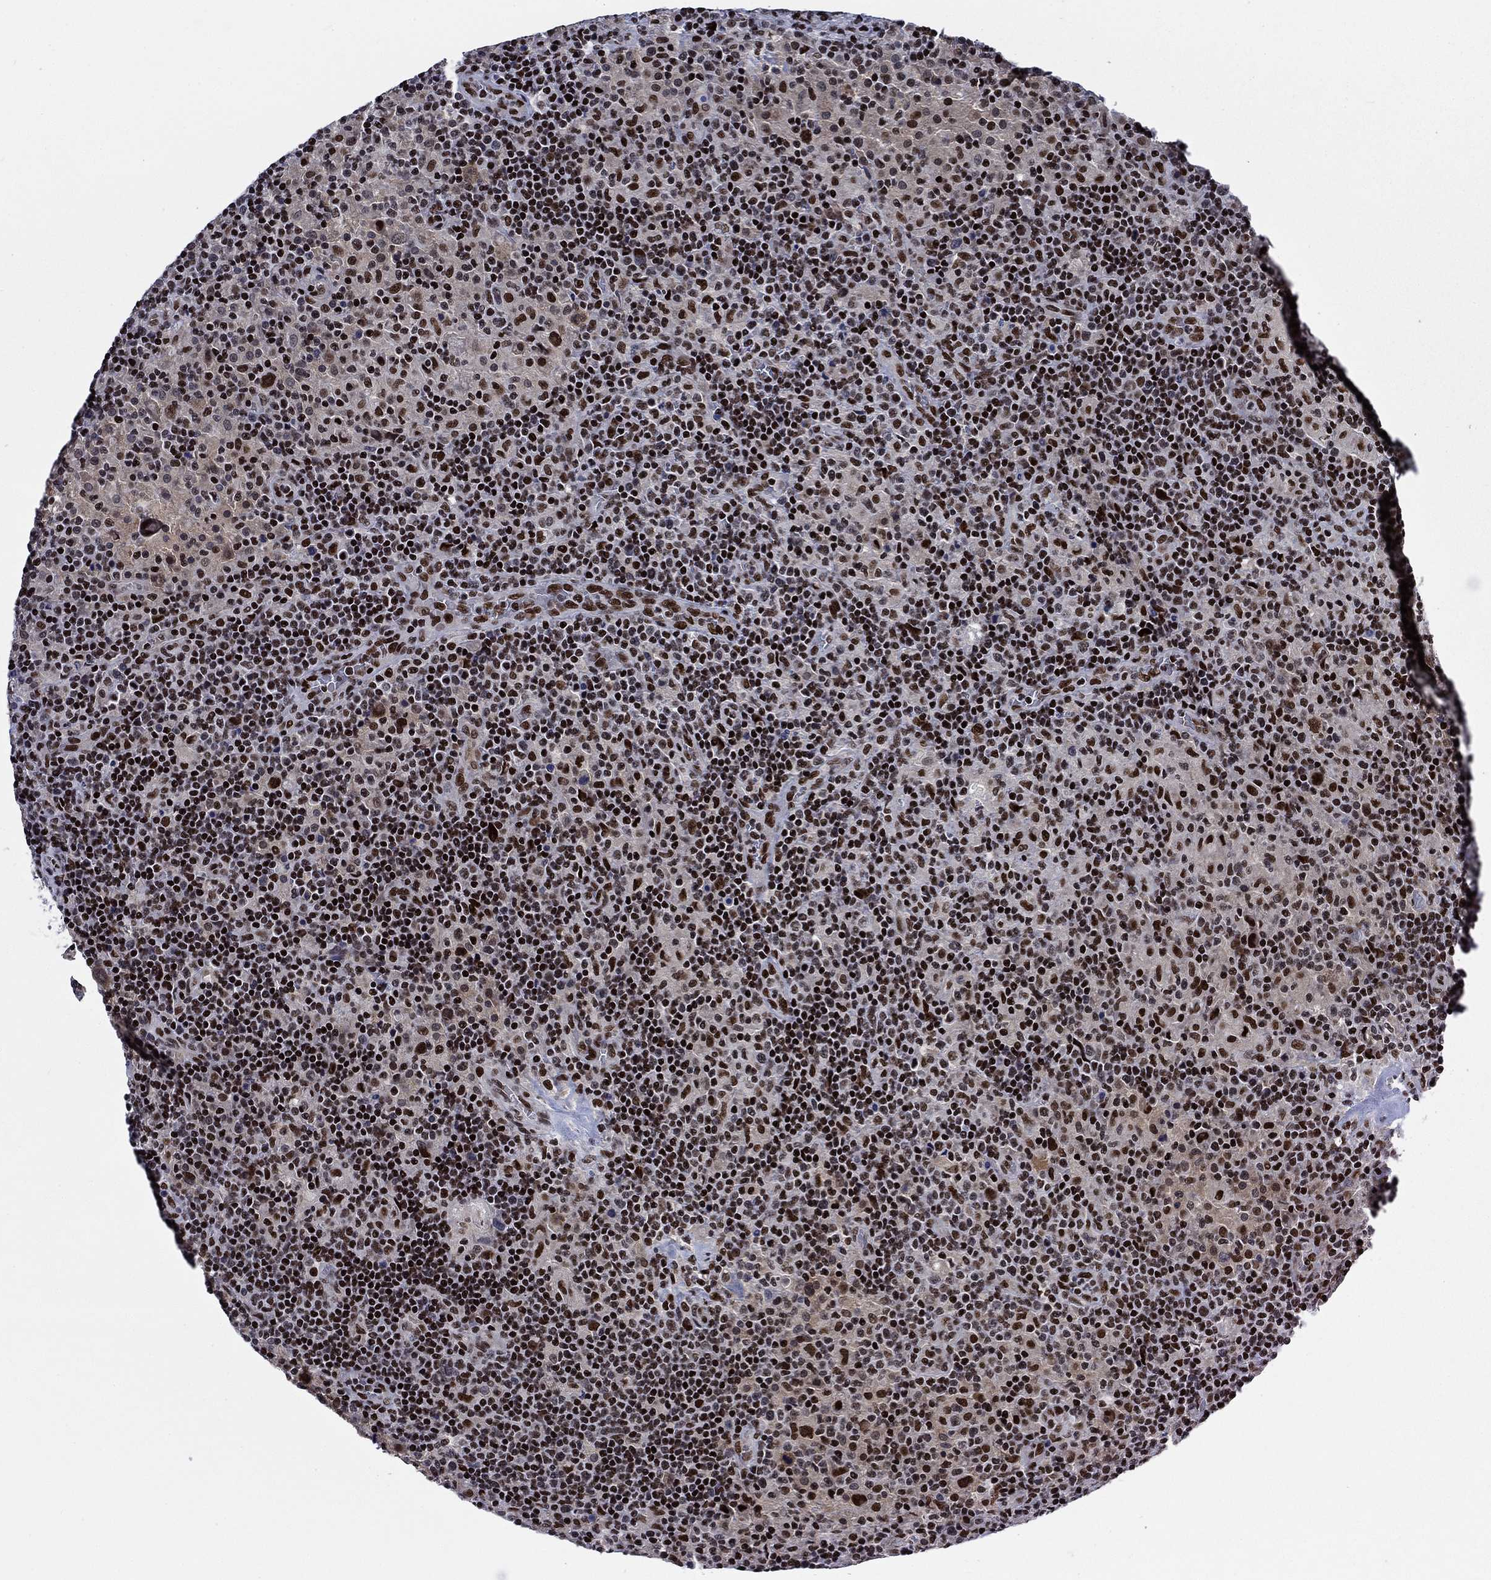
{"staining": {"intensity": "strong", "quantity": ">75%", "location": "nuclear"}, "tissue": "lymphoma", "cell_type": "Tumor cells", "image_type": "cancer", "snomed": [{"axis": "morphology", "description": "Hodgkin's disease, NOS"}, {"axis": "topography", "description": "Lymph node"}], "caption": "Lymphoma stained for a protein reveals strong nuclear positivity in tumor cells. Using DAB (brown) and hematoxylin (blue) stains, captured at high magnification using brightfield microscopy.", "gene": "RPRD1B", "patient": {"sex": "male", "age": 70}}